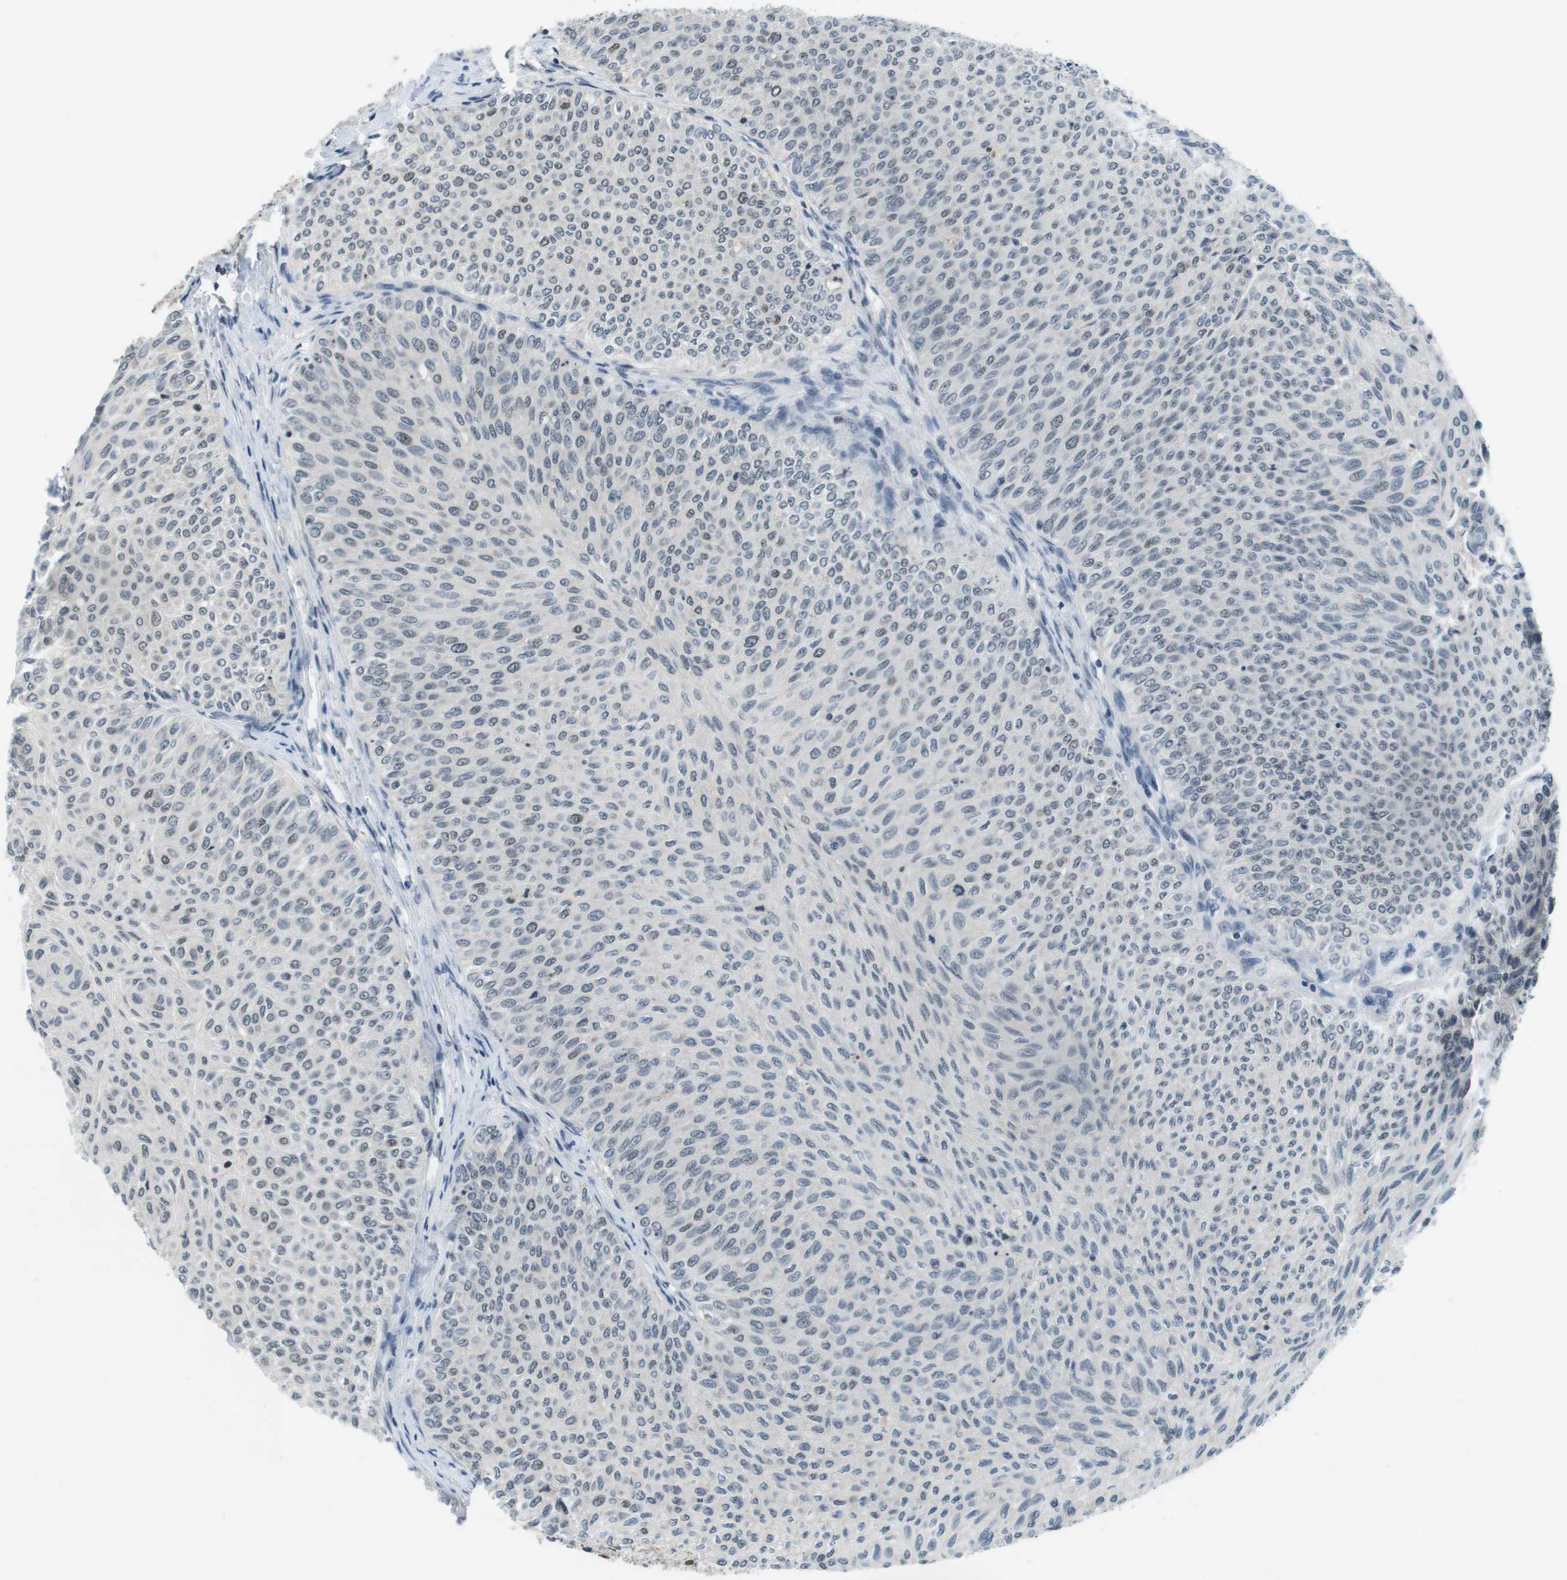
{"staining": {"intensity": "weak", "quantity": "<25%", "location": "nuclear"}, "tissue": "urothelial cancer", "cell_type": "Tumor cells", "image_type": "cancer", "snomed": [{"axis": "morphology", "description": "Urothelial carcinoma, Low grade"}, {"axis": "topography", "description": "Urinary bladder"}], "caption": "DAB immunohistochemical staining of urothelial cancer displays no significant expression in tumor cells.", "gene": "CBX5", "patient": {"sex": "male", "age": 78}}